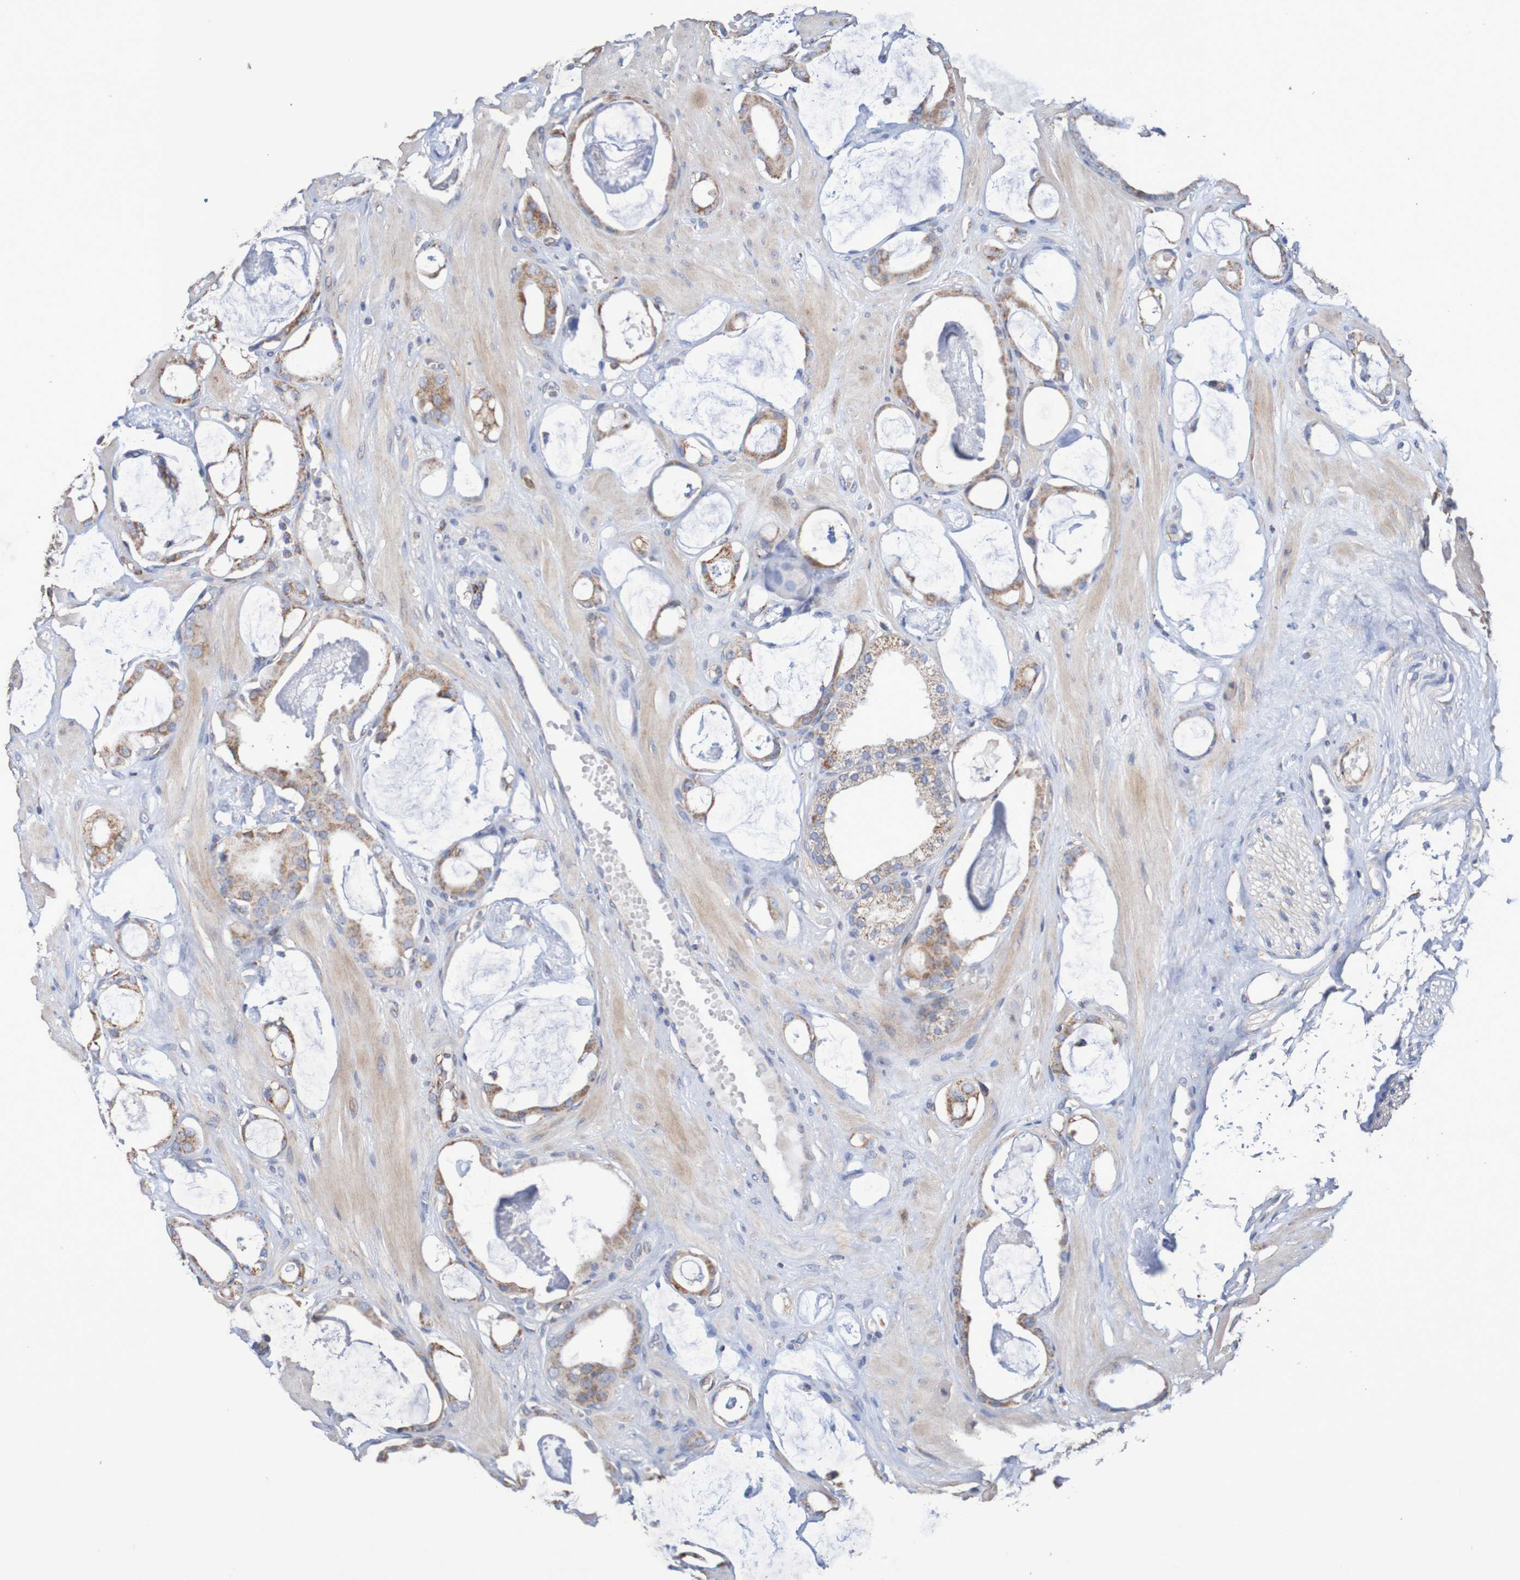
{"staining": {"intensity": "moderate", "quantity": ">75%", "location": "cytoplasmic/membranous"}, "tissue": "prostate cancer", "cell_type": "Tumor cells", "image_type": "cancer", "snomed": [{"axis": "morphology", "description": "Adenocarcinoma, Low grade"}, {"axis": "topography", "description": "Prostate"}], "caption": "Adenocarcinoma (low-grade) (prostate) stained with a protein marker reveals moderate staining in tumor cells.", "gene": "MMEL1", "patient": {"sex": "male", "age": 53}}